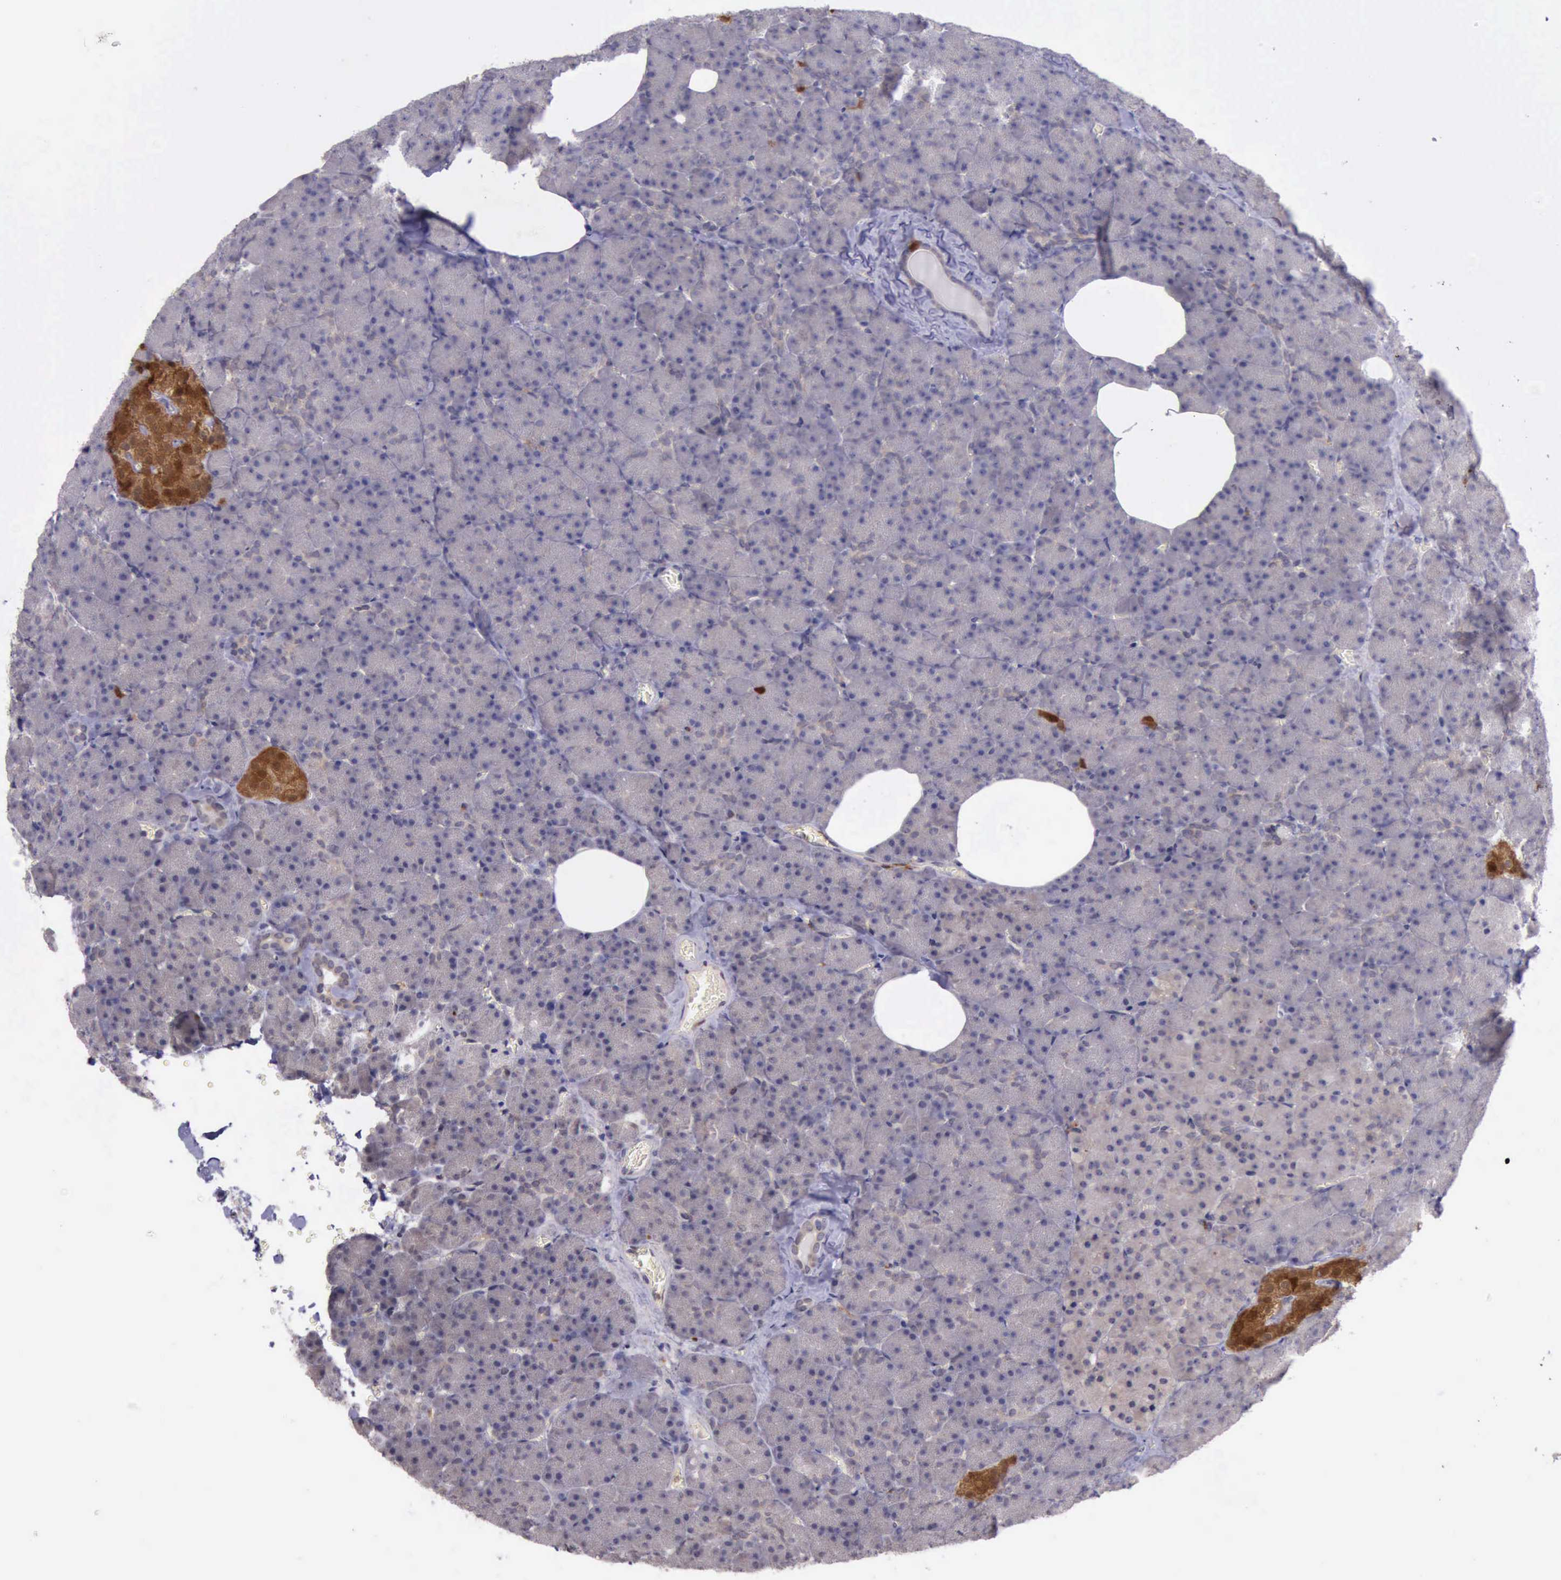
{"staining": {"intensity": "negative", "quantity": "none", "location": "none"}, "tissue": "pancreas", "cell_type": "Exocrine glandular cells", "image_type": "normal", "snomed": [{"axis": "morphology", "description": "Normal tissue, NOS"}, {"axis": "topography", "description": "Pancreas"}], "caption": "High magnification brightfield microscopy of unremarkable pancreas stained with DAB (brown) and counterstained with hematoxylin (blue): exocrine glandular cells show no significant expression.", "gene": "PLEK2", "patient": {"sex": "female", "age": 35}}